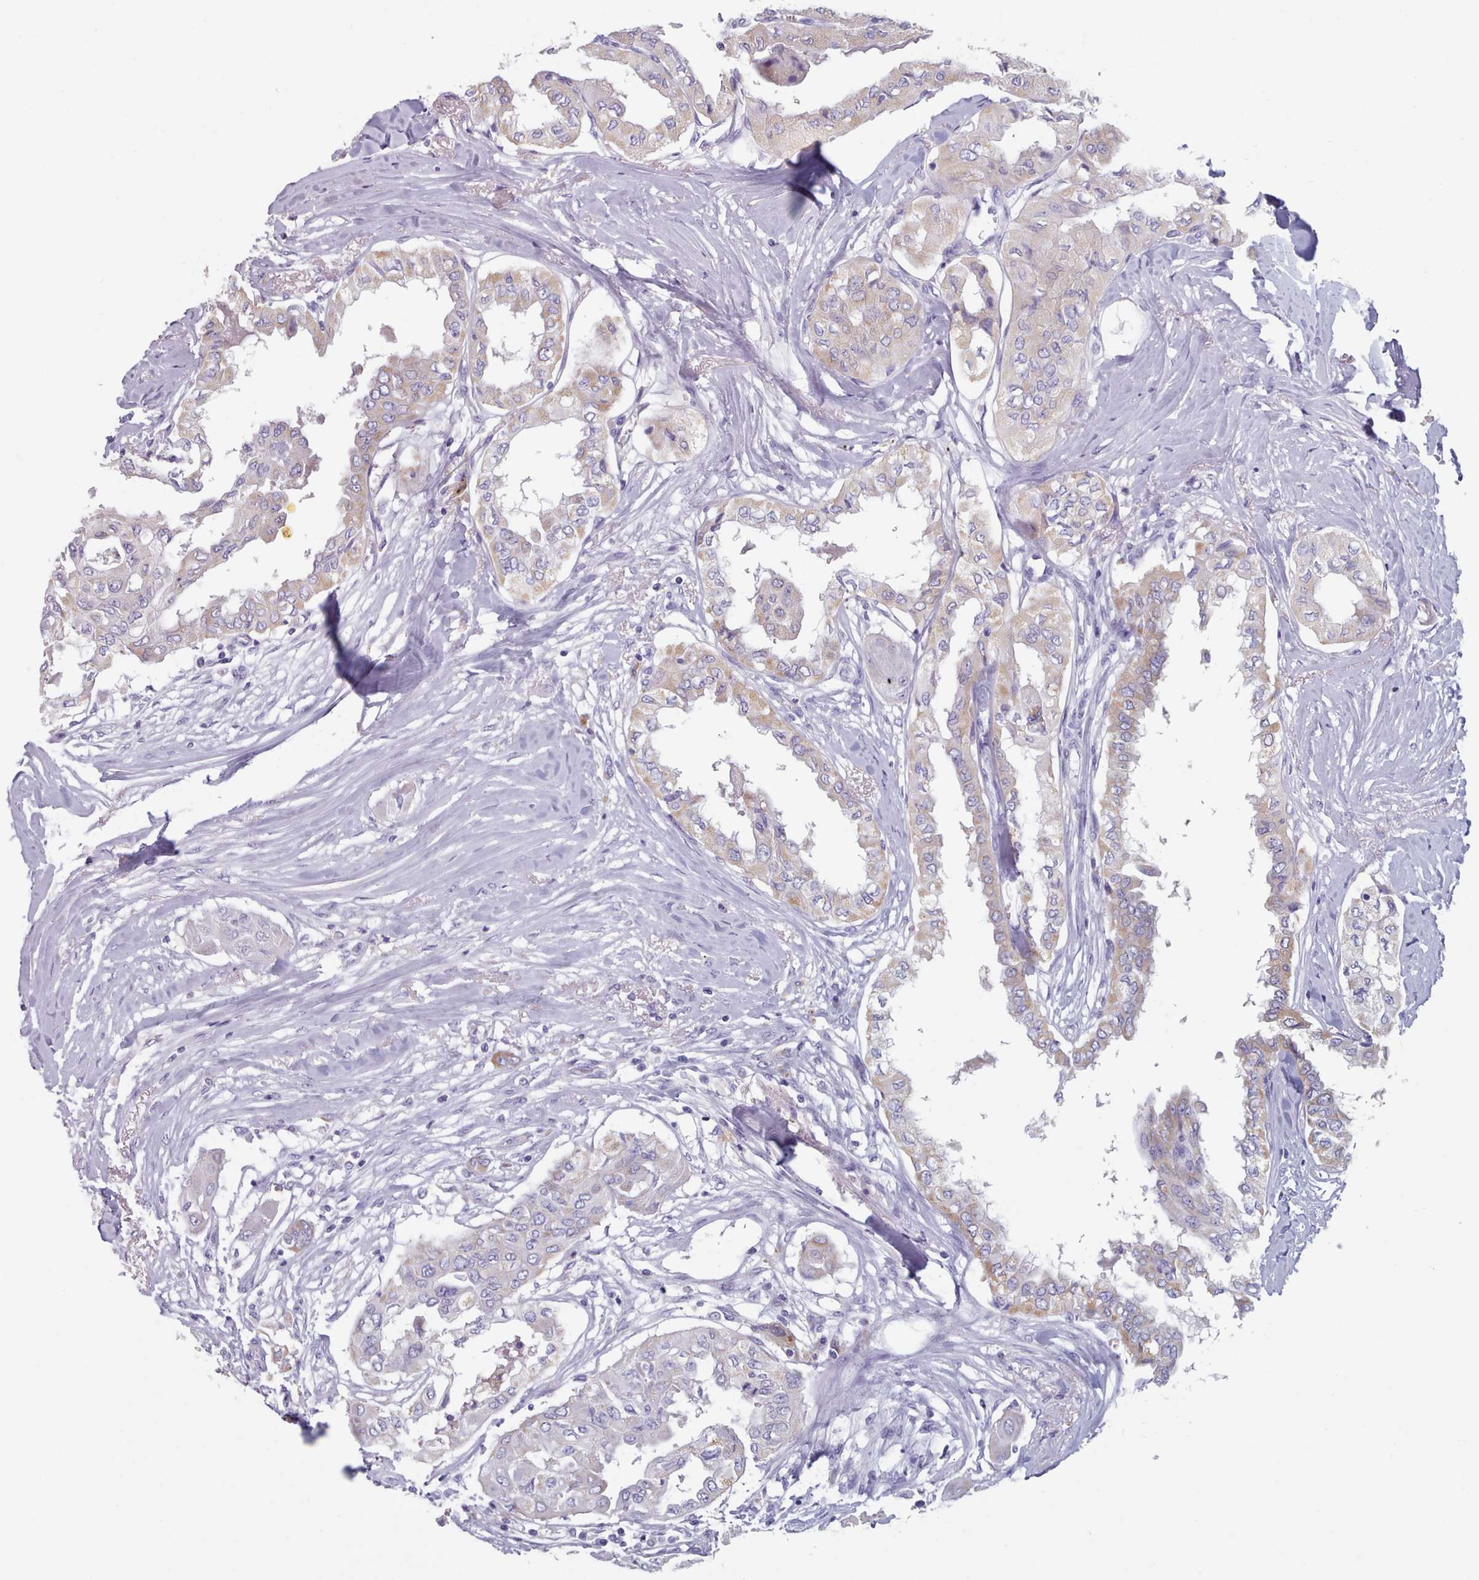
{"staining": {"intensity": "weak", "quantity": "<25%", "location": "cytoplasmic/membranous"}, "tissue": "thyroid cancer", "cell_type": "Tumor cells", "image_type": "cancer", "snomed": [{"axis": "morphology", "description": "Papillary adenocarcinoma, NOS"}, {"axis": "topography", "description": "Thyroid gland"}], "caption": "Thyroid papillary adenocarcinoma stained for a protein using immunohistochemistry (IHC) reveals no expression tumor cells.", "gene": "HAO1", "patient": {"sex": "female", "age": 59}}